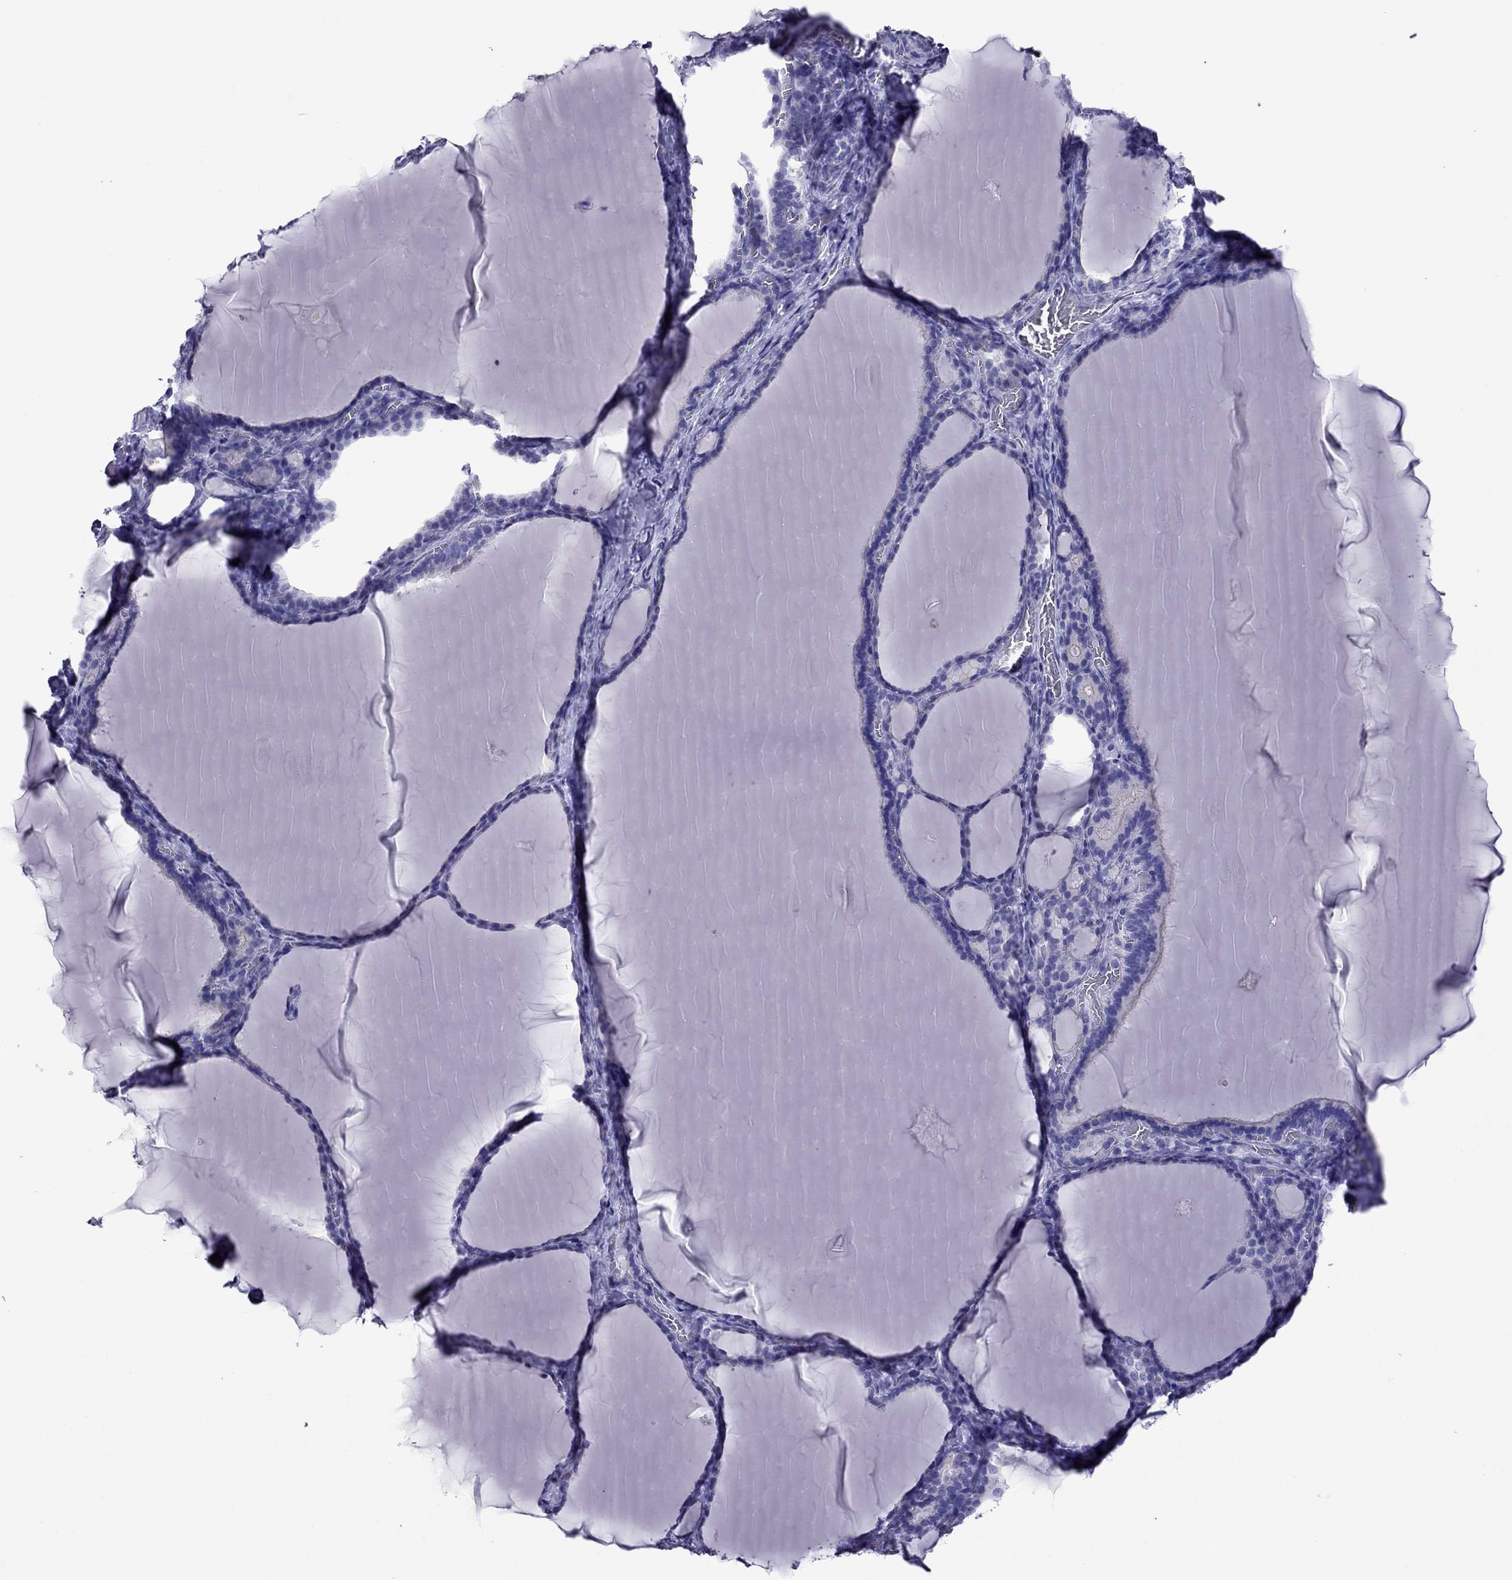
{"staining": {"intensity": "negative", "quantity": "none", "location": "none"}, "tissue": "thyroid gland", "cell_type": "Glandular cells", "image_type": "normal", "snomed": [{"axis": "morphology", "description": "Normal tissue, NOS"}, {"axis": "morphology", "description": "Hyperplasia, NOS"}, {"axis": "topography", "description": "Thyroid gland"}], "caption": "Histopathology image shows no significant protein staining in glandular cells of normal thyroid gland.", "gene": "MYL11", "patient": {"sex": "female", "age": 27}}